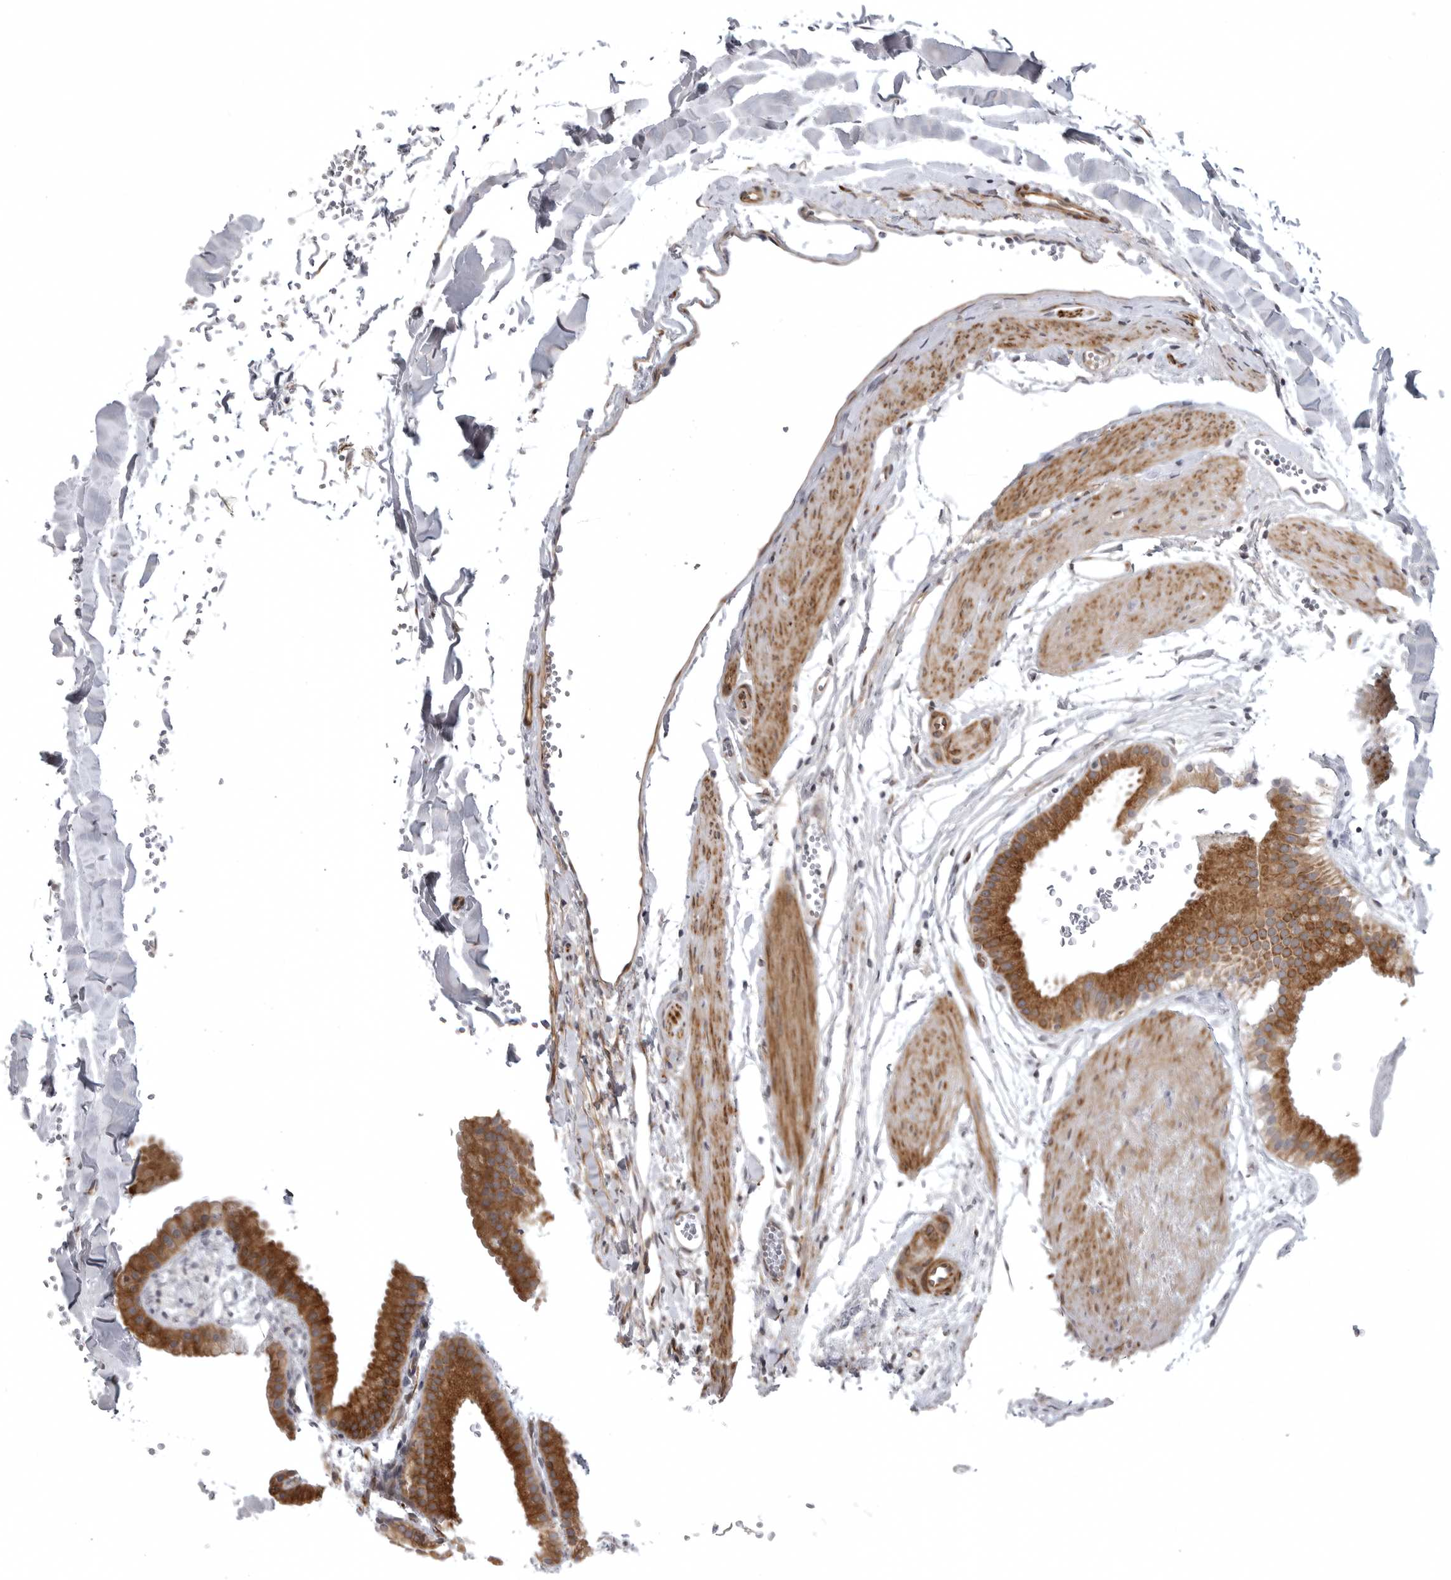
{"staining": {"intensity": "strong", "quantity": ">75%", "location": "cytoplasmic/membranous"}, "tissue": "gallbladder", "cell_type": "Glandular cells", "image_type": "normal", "snomed": [{"axis": "morphology", "description": "Normal tissue, NOS"}, {"axis": "topography", "description": "Gallbladder"}], "caption": "This is a histology image of immunohistochemistry (IHC) staining of benign gallbladder, which shows strong positivity in the cytoplasmic/membranous of glandular cells.", "gene": "CD300LD", "patient": {"sex": "female", "age": 64}}